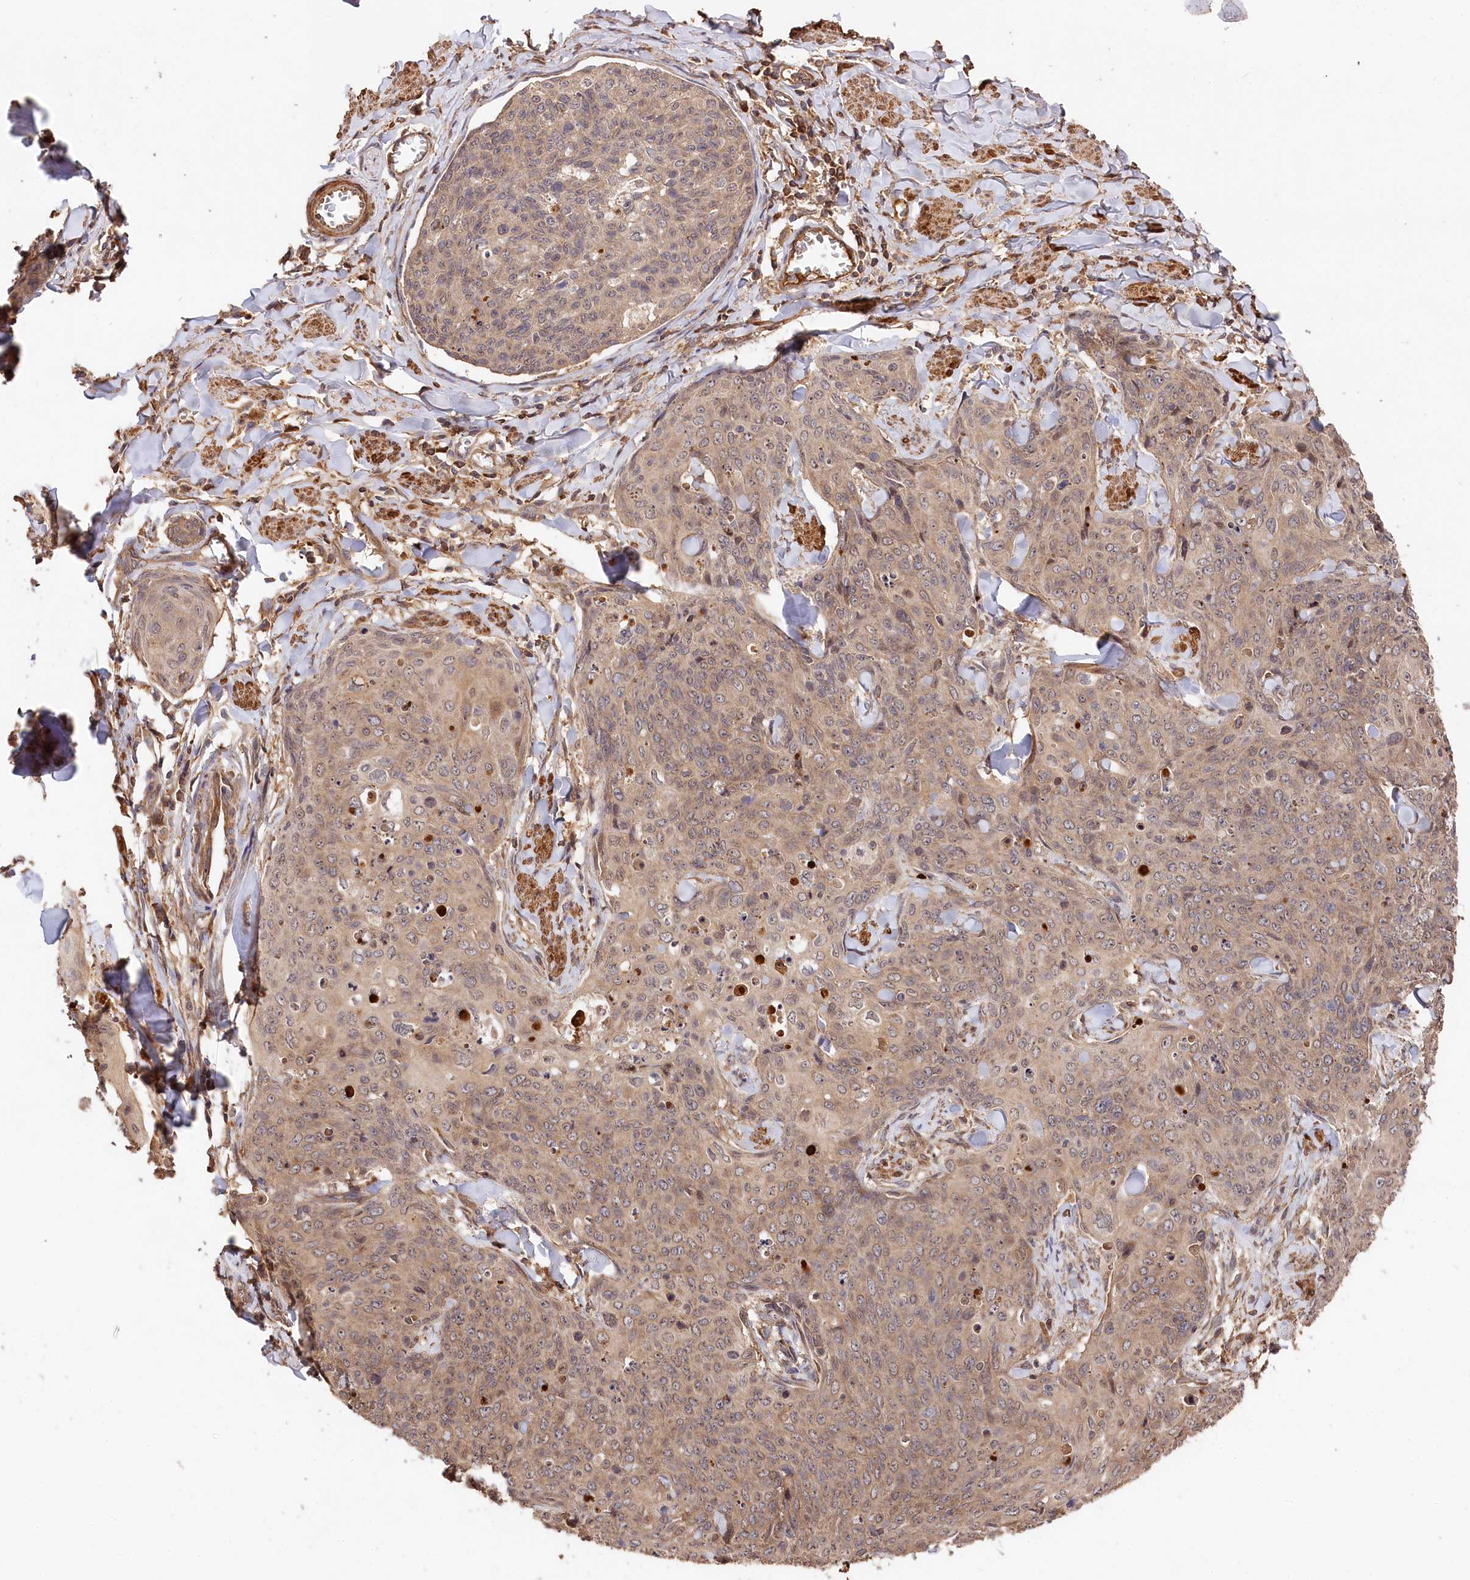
{"staining": {"intensity": "weak", "quantity": ">75%", "location": "cytoplasmic/membranous"}, "tissue": "skin cancer", "cell_type": "Tumor cells", "image_type": "cancer", "snomed": [{"axis": "morphology", "description": "Squamous cell carcinoma, NOS"}, {"axis": "topography", "description": "Skin"}, {"axis": "topography", "description": "Vulva"}], "caption": "DAB immunohistochemical staining of skin cancer shows weak cytoplasmic/membranous protein positivity in about >75% of tumor cells.", "gene": "MCF2L2", "patient": {"sex": "female", "age": 85}}